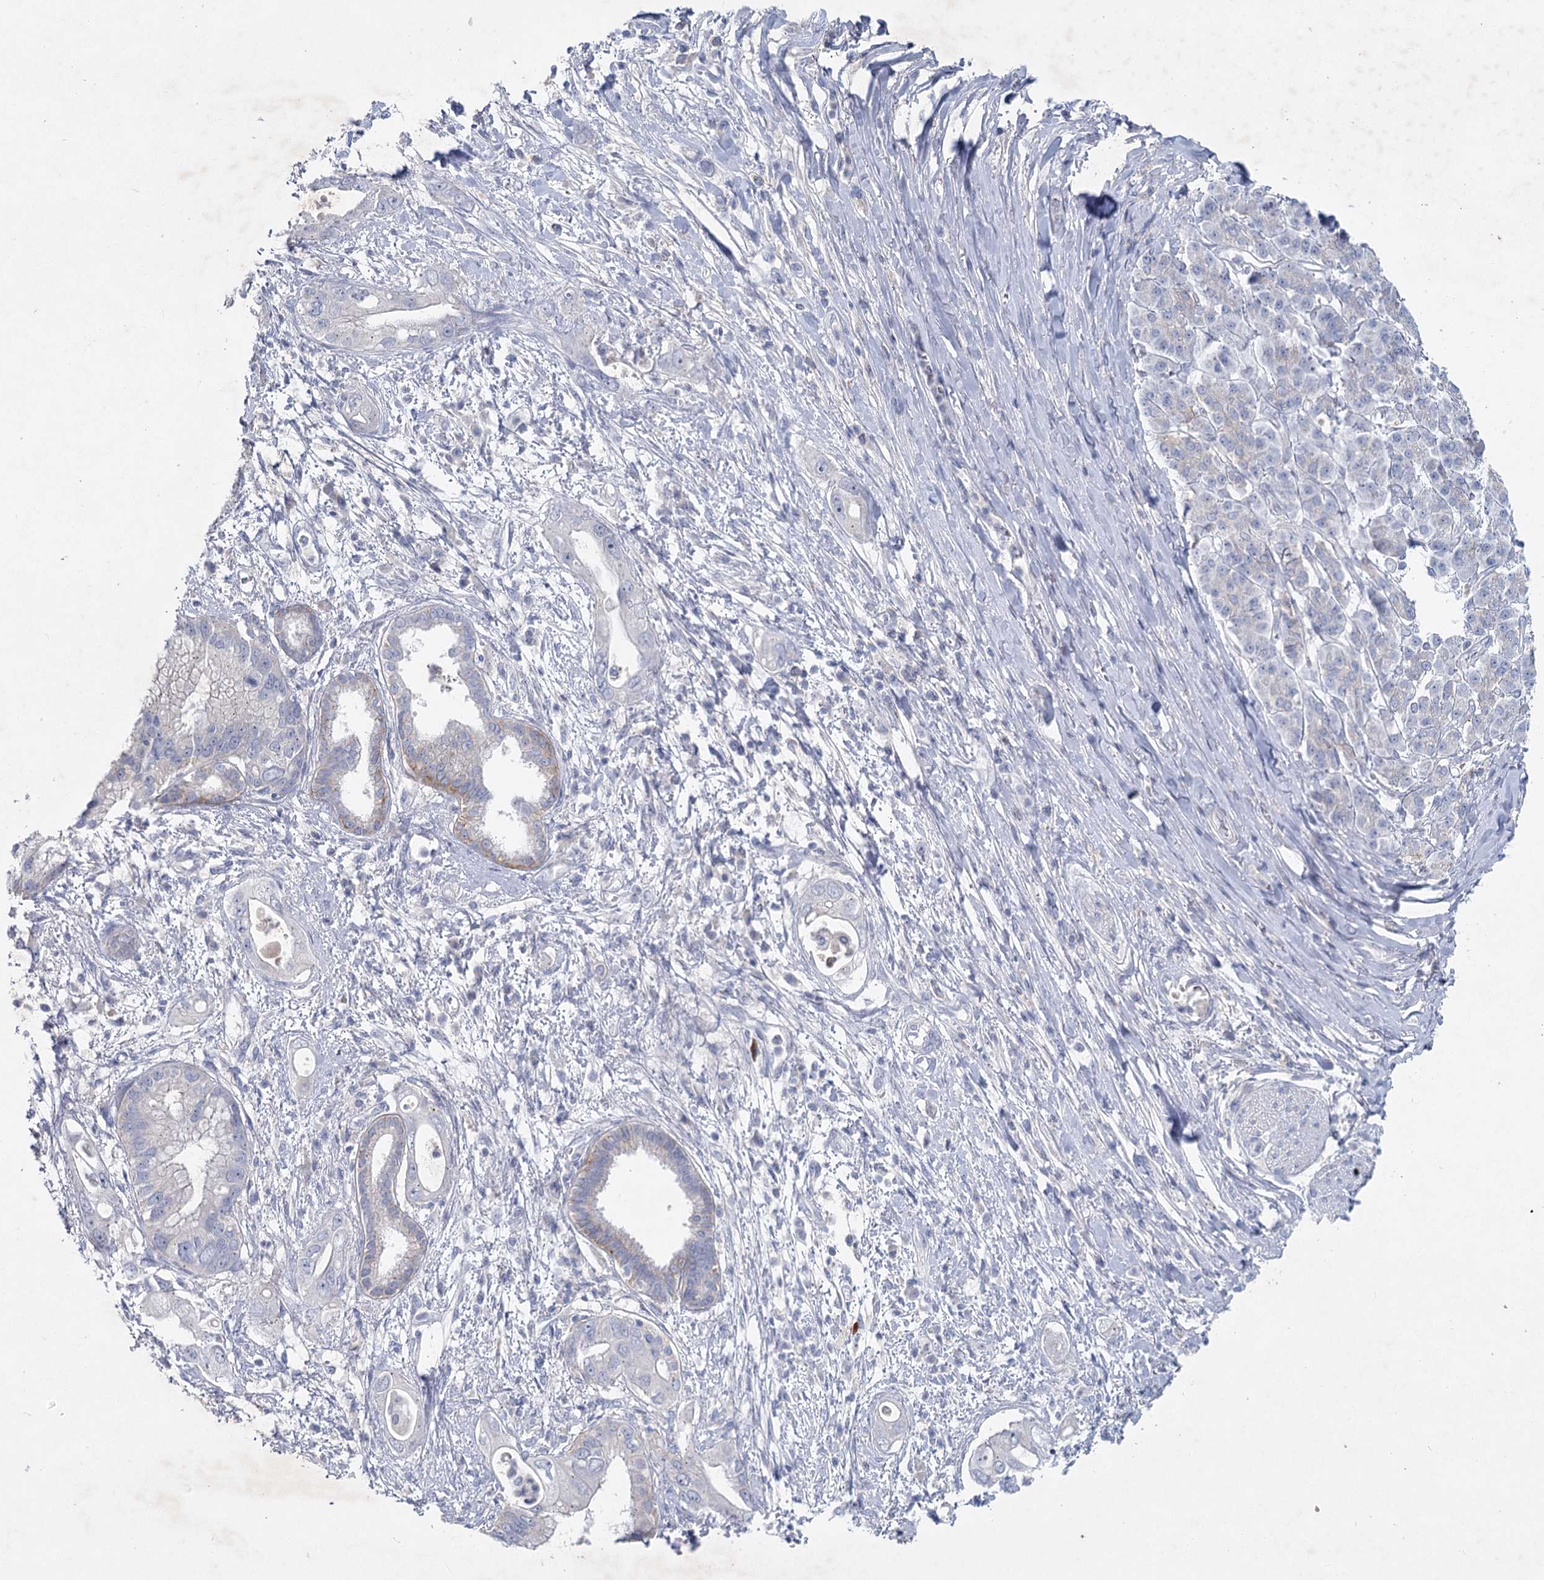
{"staining": {"intensity": "negative", "quantity": "none", "location": "none"}, "tissue": "pancreatic cancer", "cell_type": "Tumor cells", "image_type": "cancer", "snomed": [{"axis": "morphology", "description": "Inflammation, NOS"}, {"axis": "morphology", "description": "Adenocarcinoma, NOS"}, {"axis": "topography", "description": "Pancreas"}], "caption": "Tumor cells are negative for brown protein staining in pancreatic adenocarcinoma.", "gene": "MAP3K13", "patient": {"sex": "female", "age": 56}}